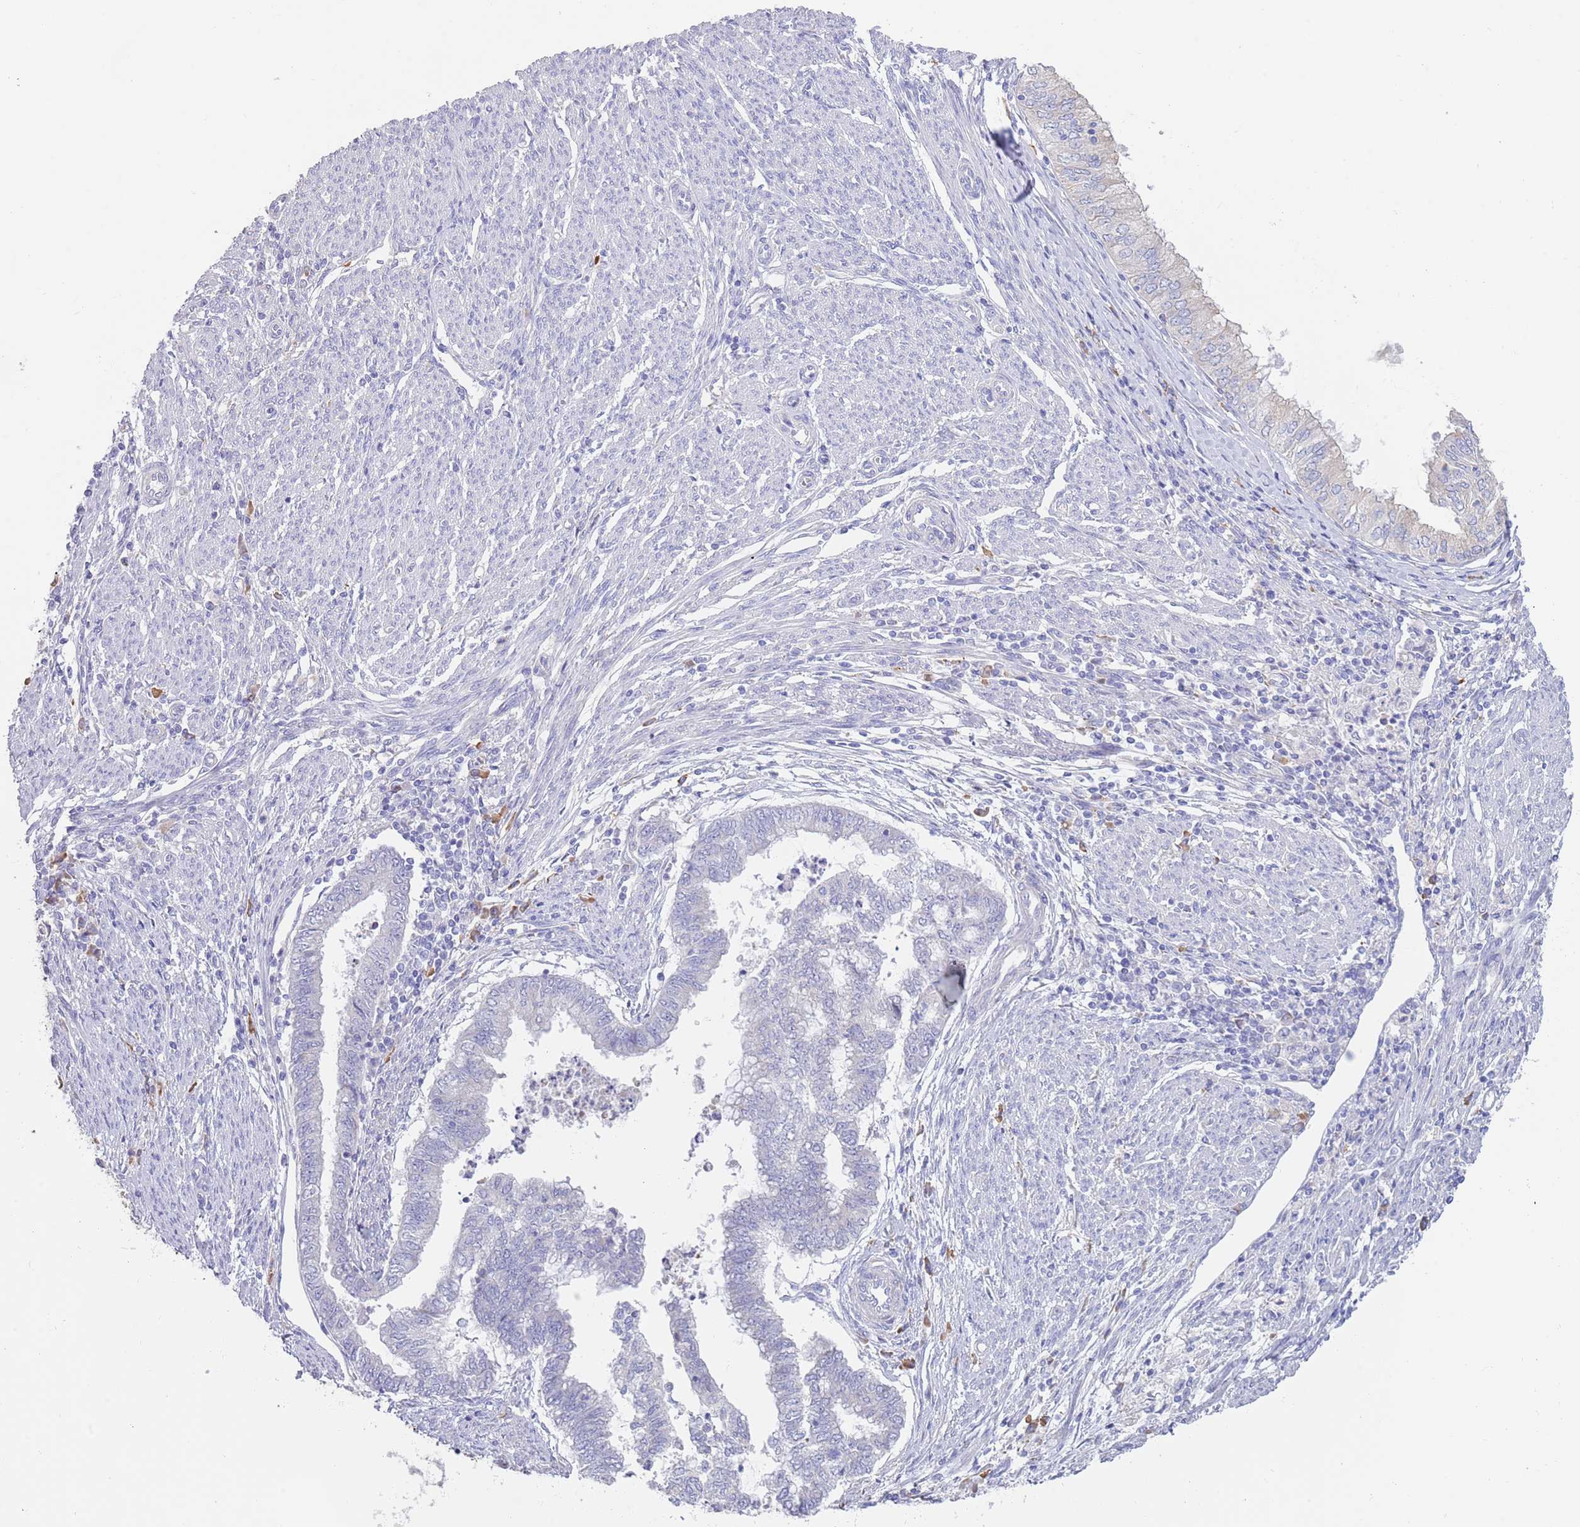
{"staining": {"intensity": "negative", "quantity": "none", "location": "none"}, "tissue": "endometrial cancer", "cell_type": "Tumor cells", "image_type": "cancer", "snomed": [{"axis": "morphology", "description": "Adenocarcinoma, NOS"}, {"axis": "topography", "description": "Endometrium"}], "caption": "The micrograph demonstrates no staining of tumor cells in endometrial adenocarcinoma. The staining was performed using DAB to visualize the protein expression in brown, while the nuclei were stained in blue with hematoxylin (Magnification: 20x).", "gene": "CCDC149", "patient": {"sex": "female", "age": 79}}